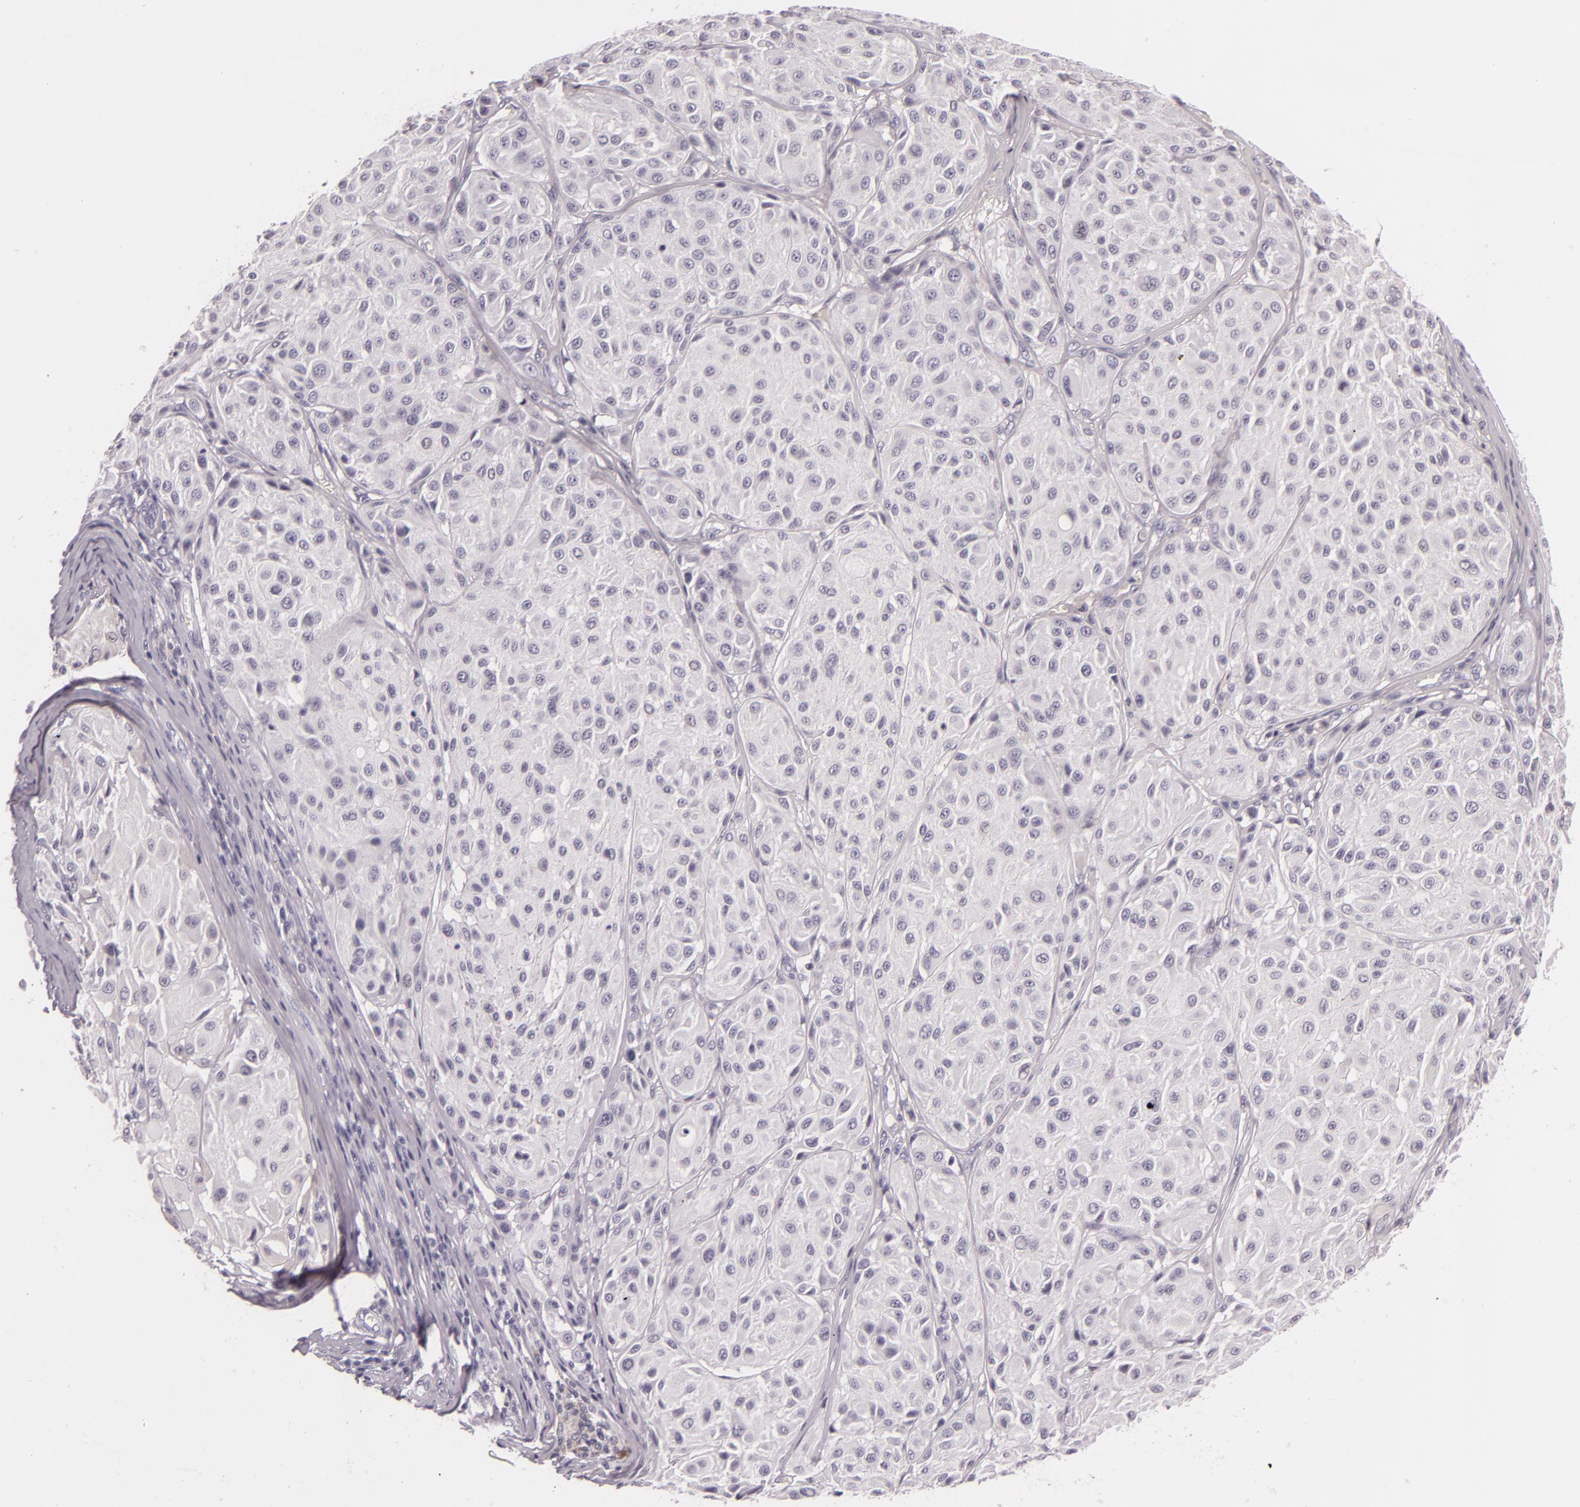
{"staining": {"intensity": "negative", "quantity": "none", "location": "none"}, "tissue": "melanoma", "cell_type": "Tumor cells", "image_type": "cancer", "snomed": [{"axis": "morphology", "description": "Malignant melanoma, NOS"}, {"axis": "topography", "description": "Skin"}], "caption": "A photomicrograph of melanoma stained for a protein reveals no brown staining in tumor cells.", "gene": "DLG4", "patient": {"sex": "male", "age": 36}}